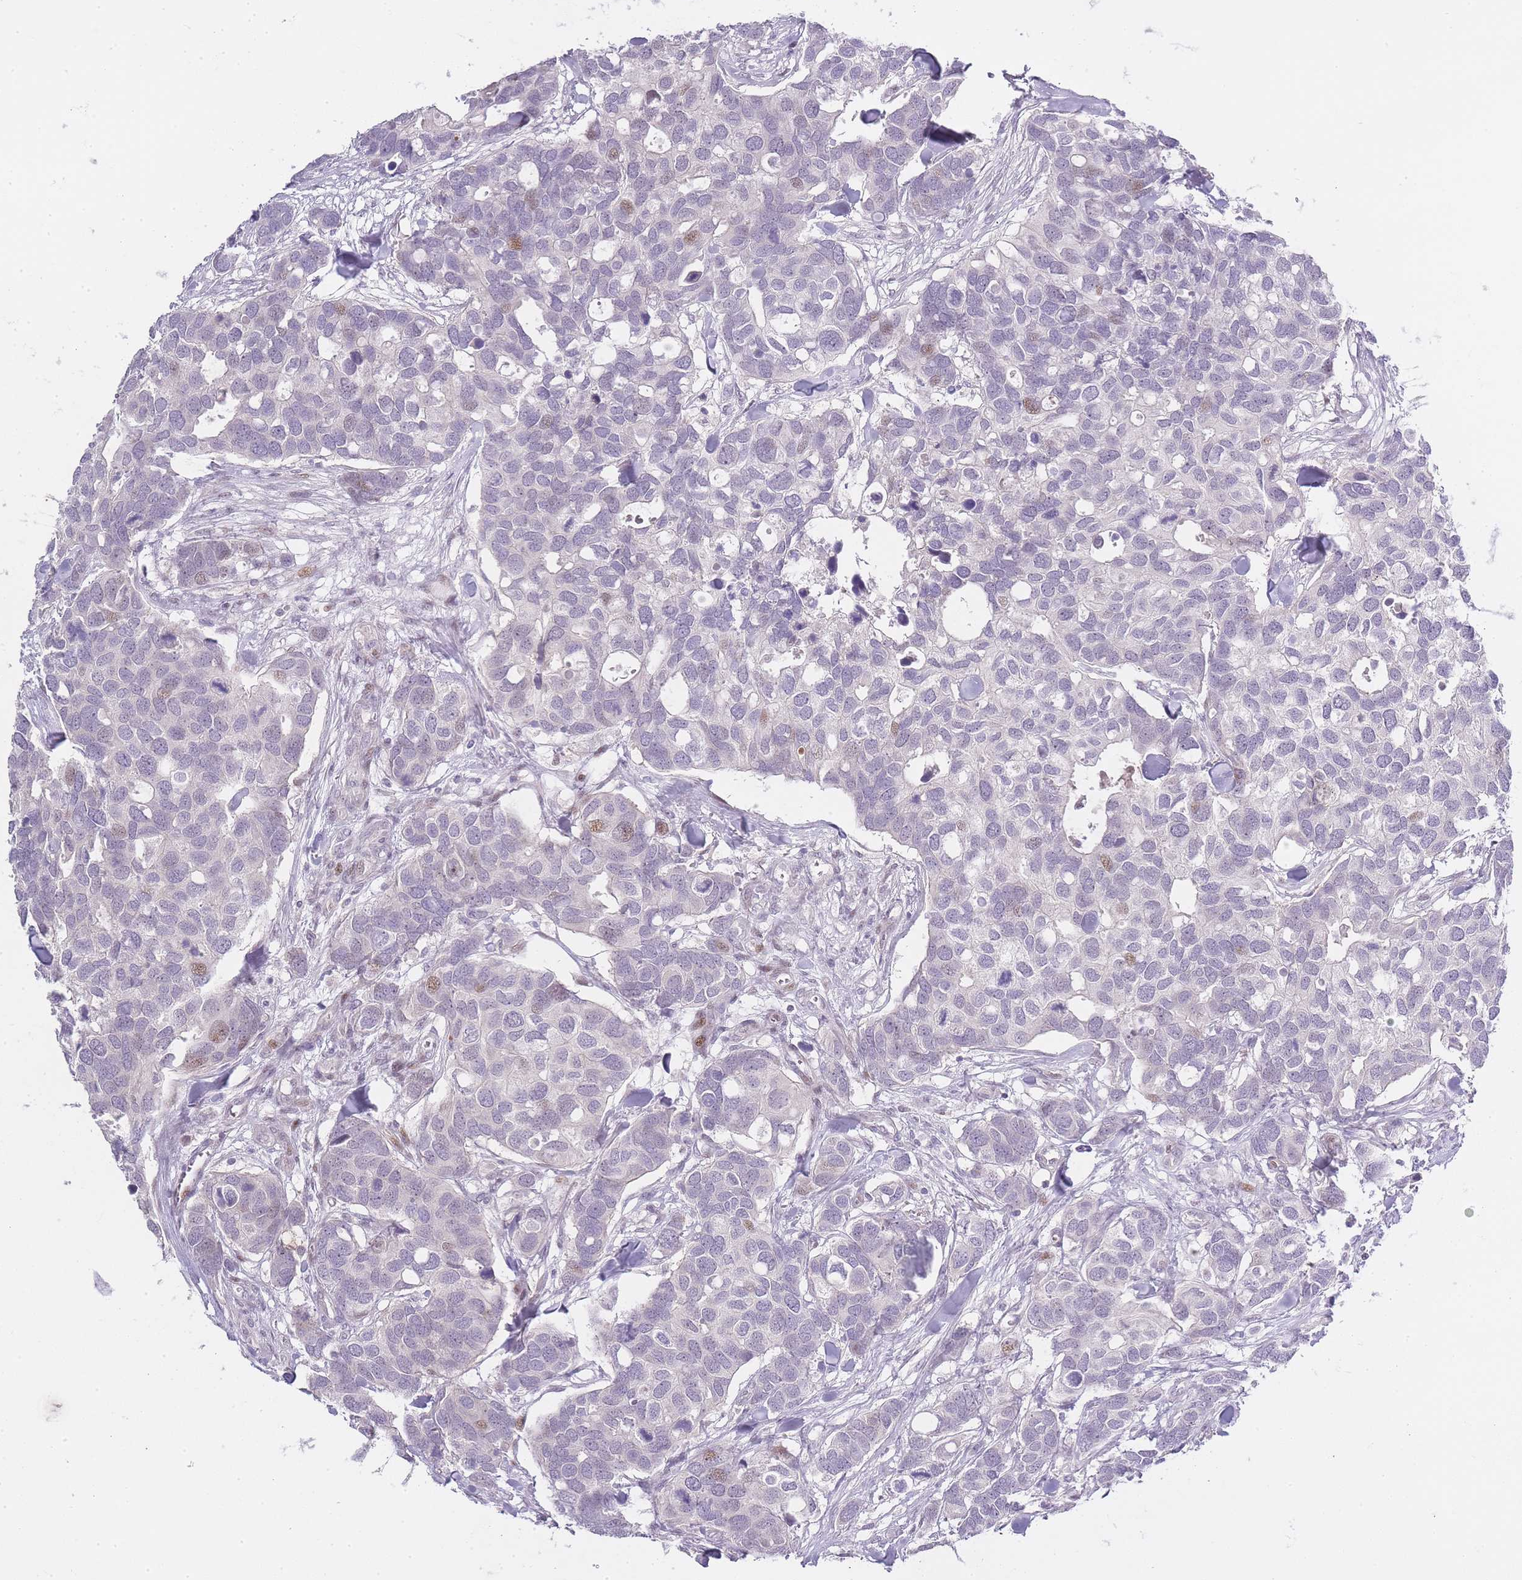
{"staining": {"intensity": "moderate", "quantity": "<25%", "location": "nuclear"}, "tissue": "breast cancer", "cell_type": "Tumor cells", "image_type": "cancer", "snomed": [{"axis": "morphology", "description": "Duct carcinoma"}, {"axis": "topography", "description": "Breast"}], "caption": "This image shows immunohistochemistry staining of human breast invasive ductal carcinoma, with low moderate nuclear positivity in about <25% of tumor cells.", "gene": "OGG1", "patient": {"sex": "female", "age": 83}}